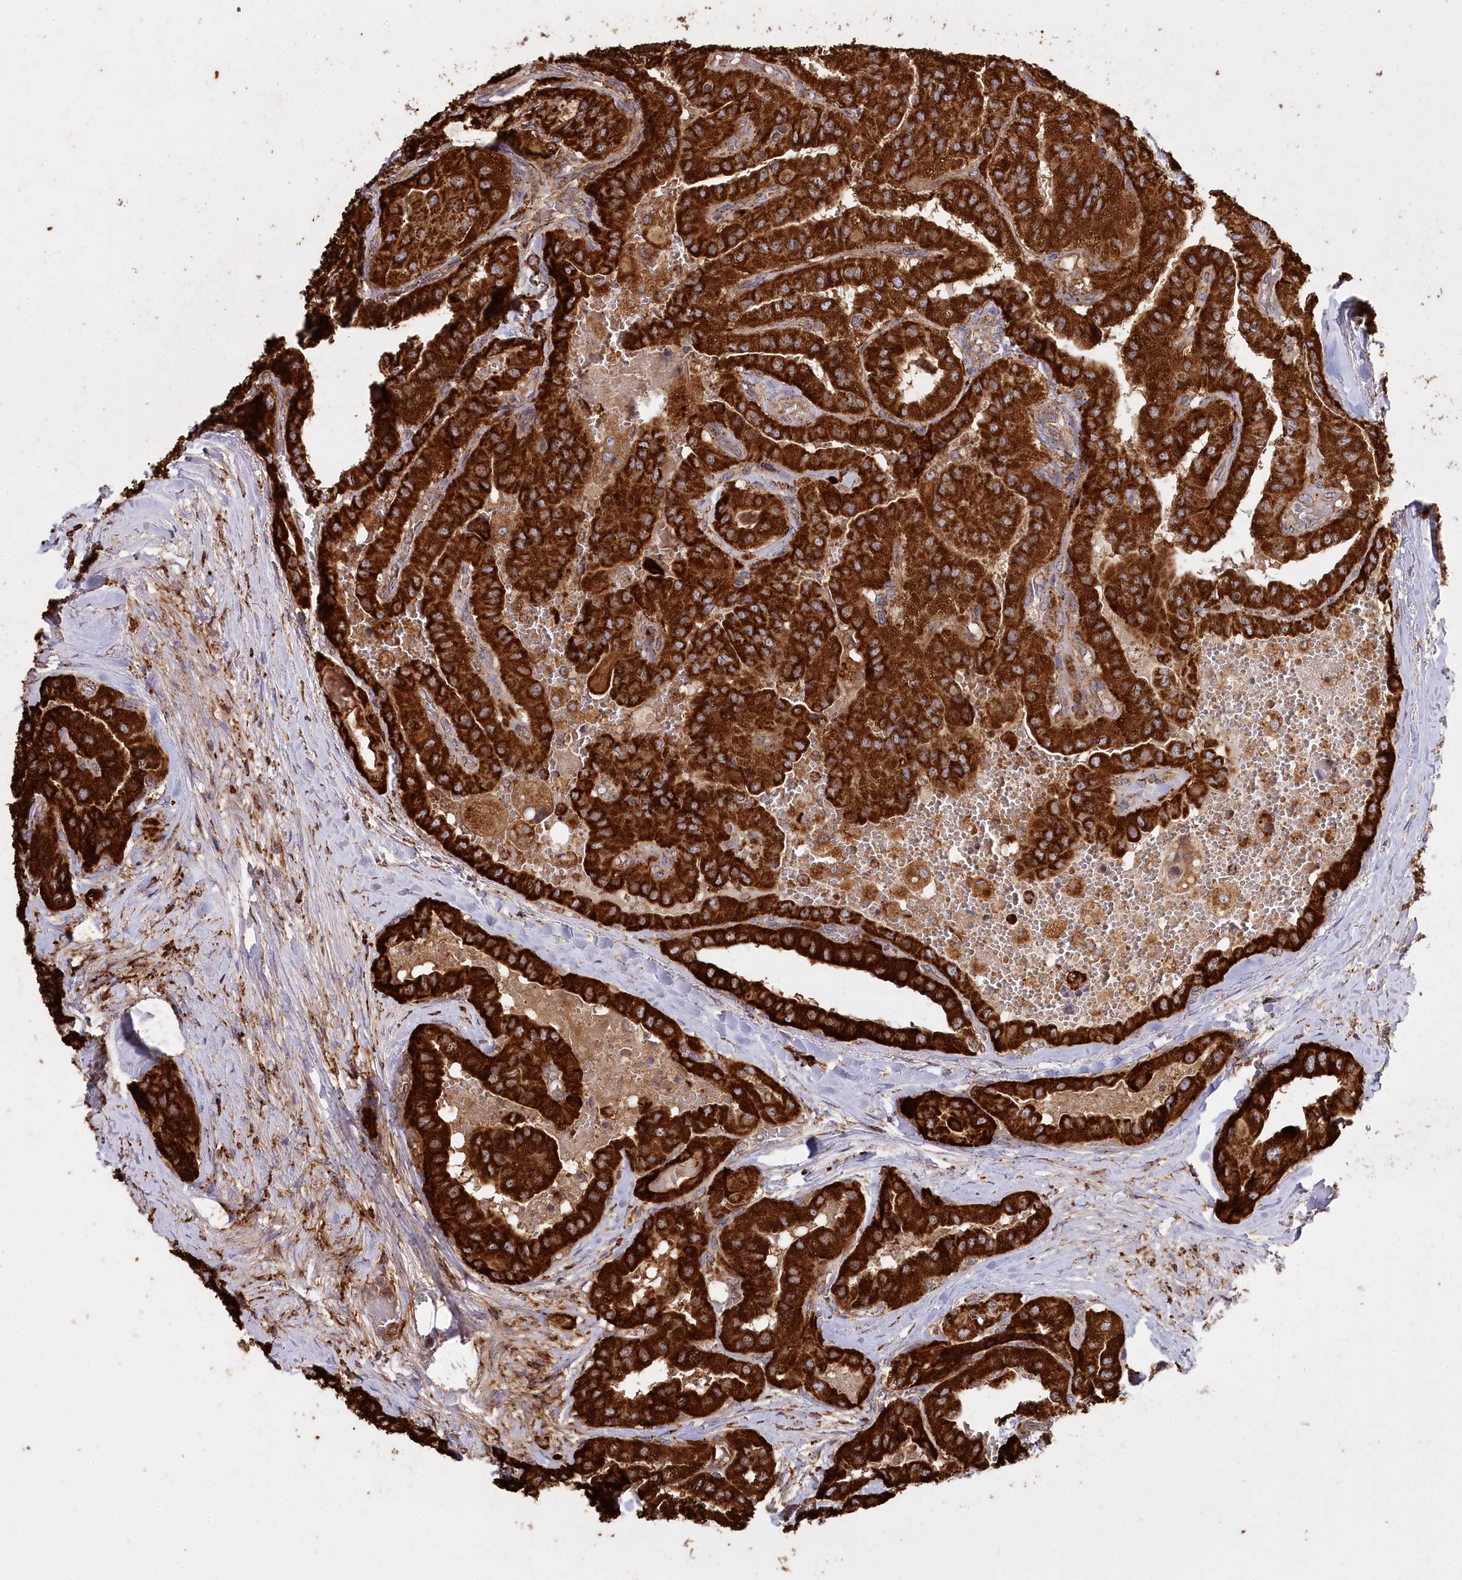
{"staining": {"intensity": "strong", "quantity": ">75%", "location": "cytoplasmic/membranous"}, "tissue": "thyroid cancer", "cell_type": "Tumor cells", "image_type": "cancer", "snomed": [{"axis": "morphology", "description": "Papillary adenocarcinoma, NOS"}, {"axis": "topography", "description": "Thyroid gland"}], "caption": "Thyroid cancer was stained to show a protein in brown. There is high levels of strong cytoplasmic/membranous positivity in approximately >75% of tumor cells. The protein is stained brown, and the nuclei are stained in blue (DAB (3,3'-diaminobenzidine) IHC with brightfield microscopy, high magnification).", "gene": "CARD19", "patient": {"sex": "female", "age": 59}}